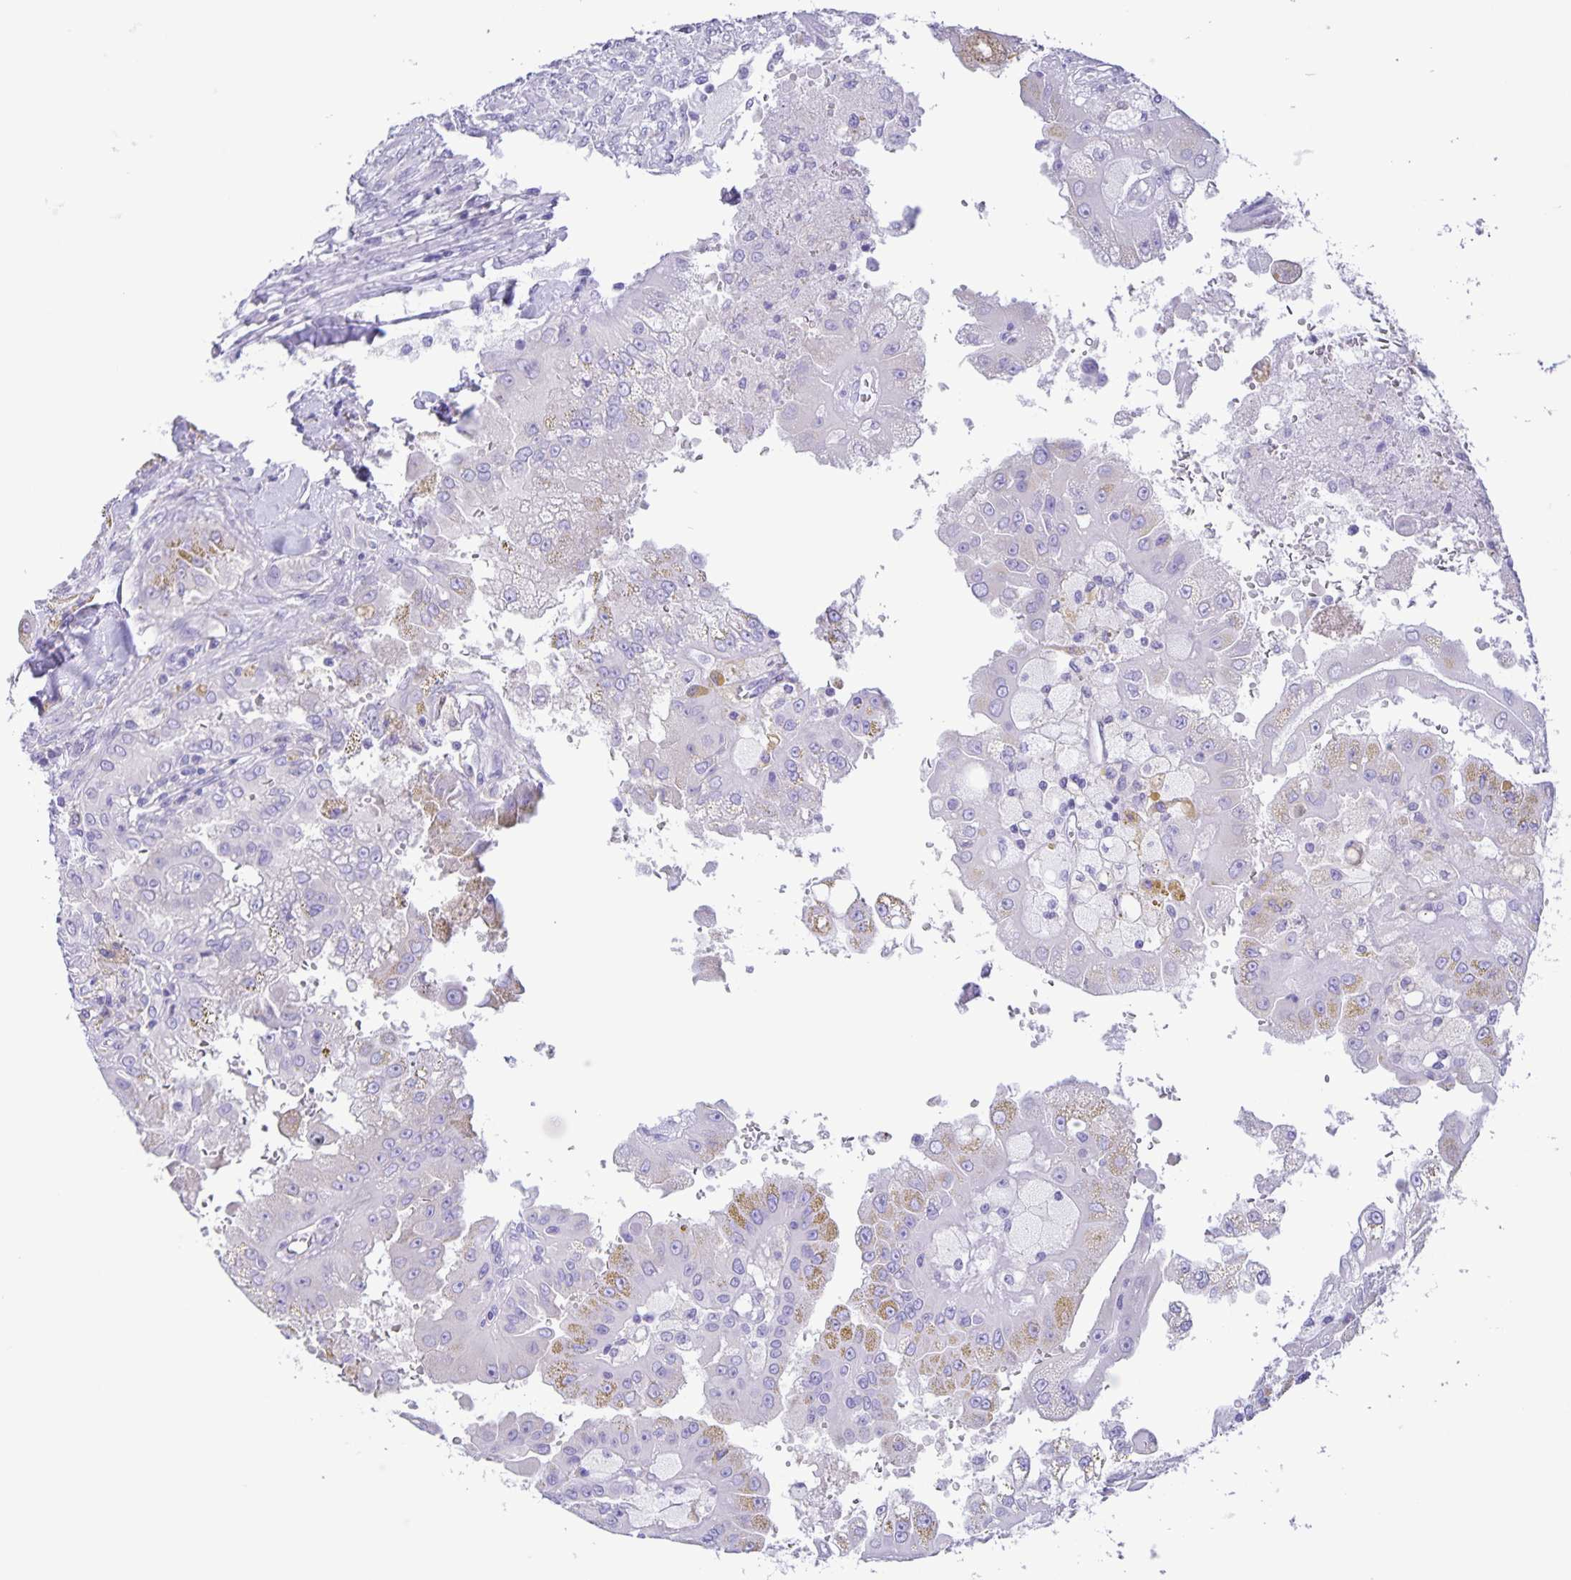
{"staining": {"intensity": "weak", "quantity": "<25%", "location": "cytoplasmic/membranous"}, "tissue": "renal cancer", "cell_type": "Tumor cells", "image_type": "cancer", "snomed": [{"axis": "morphology", "description": "Adenocarcinoma, NOS"}, {"axis": "topography", "description": "Kidney"}], "caption": "Photomicrograph shows no protein staining in tumor cells of renal adenocarcinoma tissue.", "gene": "CAPSL", "patient": {"sex": "male", "age": 58}}